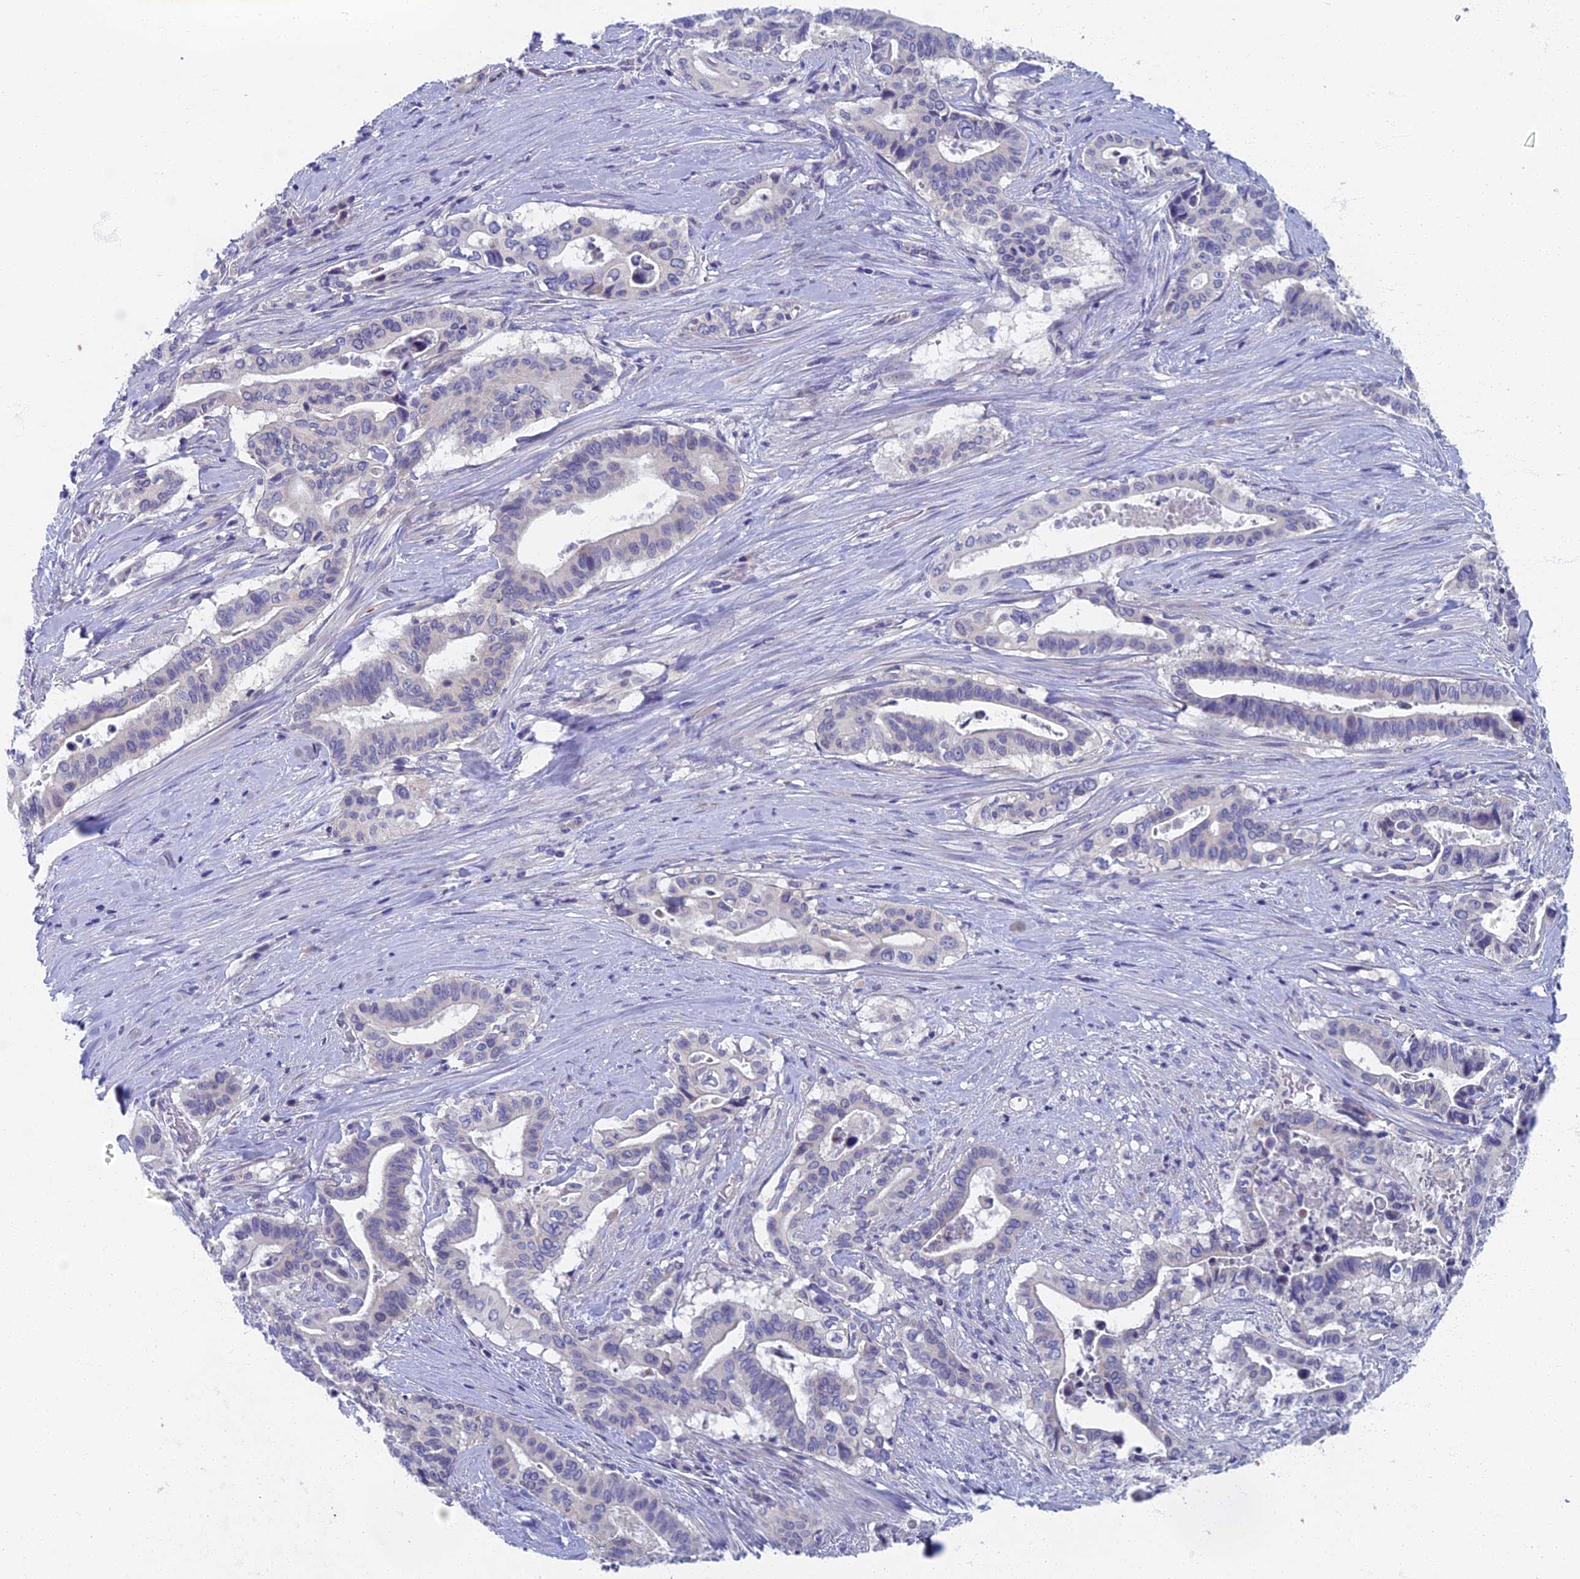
{"staining": {"intensity": "negative", "quantity": "none", "location": "none"}, "tissue": "pancreatic cancer", "cell_type": "Tumor cells", "image_type": "cancer", "snomed": [{"axis": "morphology", "description": "Adenocarcinoma, NOS"}, {"axis": "topography", "description": "Pancreas"}], "caption": "Immunohistochemical staining of human pancreatic cancer reveals no significant staining in tumor cells.", "gene": "SPIN4", "patient": {"sex": "female", "age": 77}}